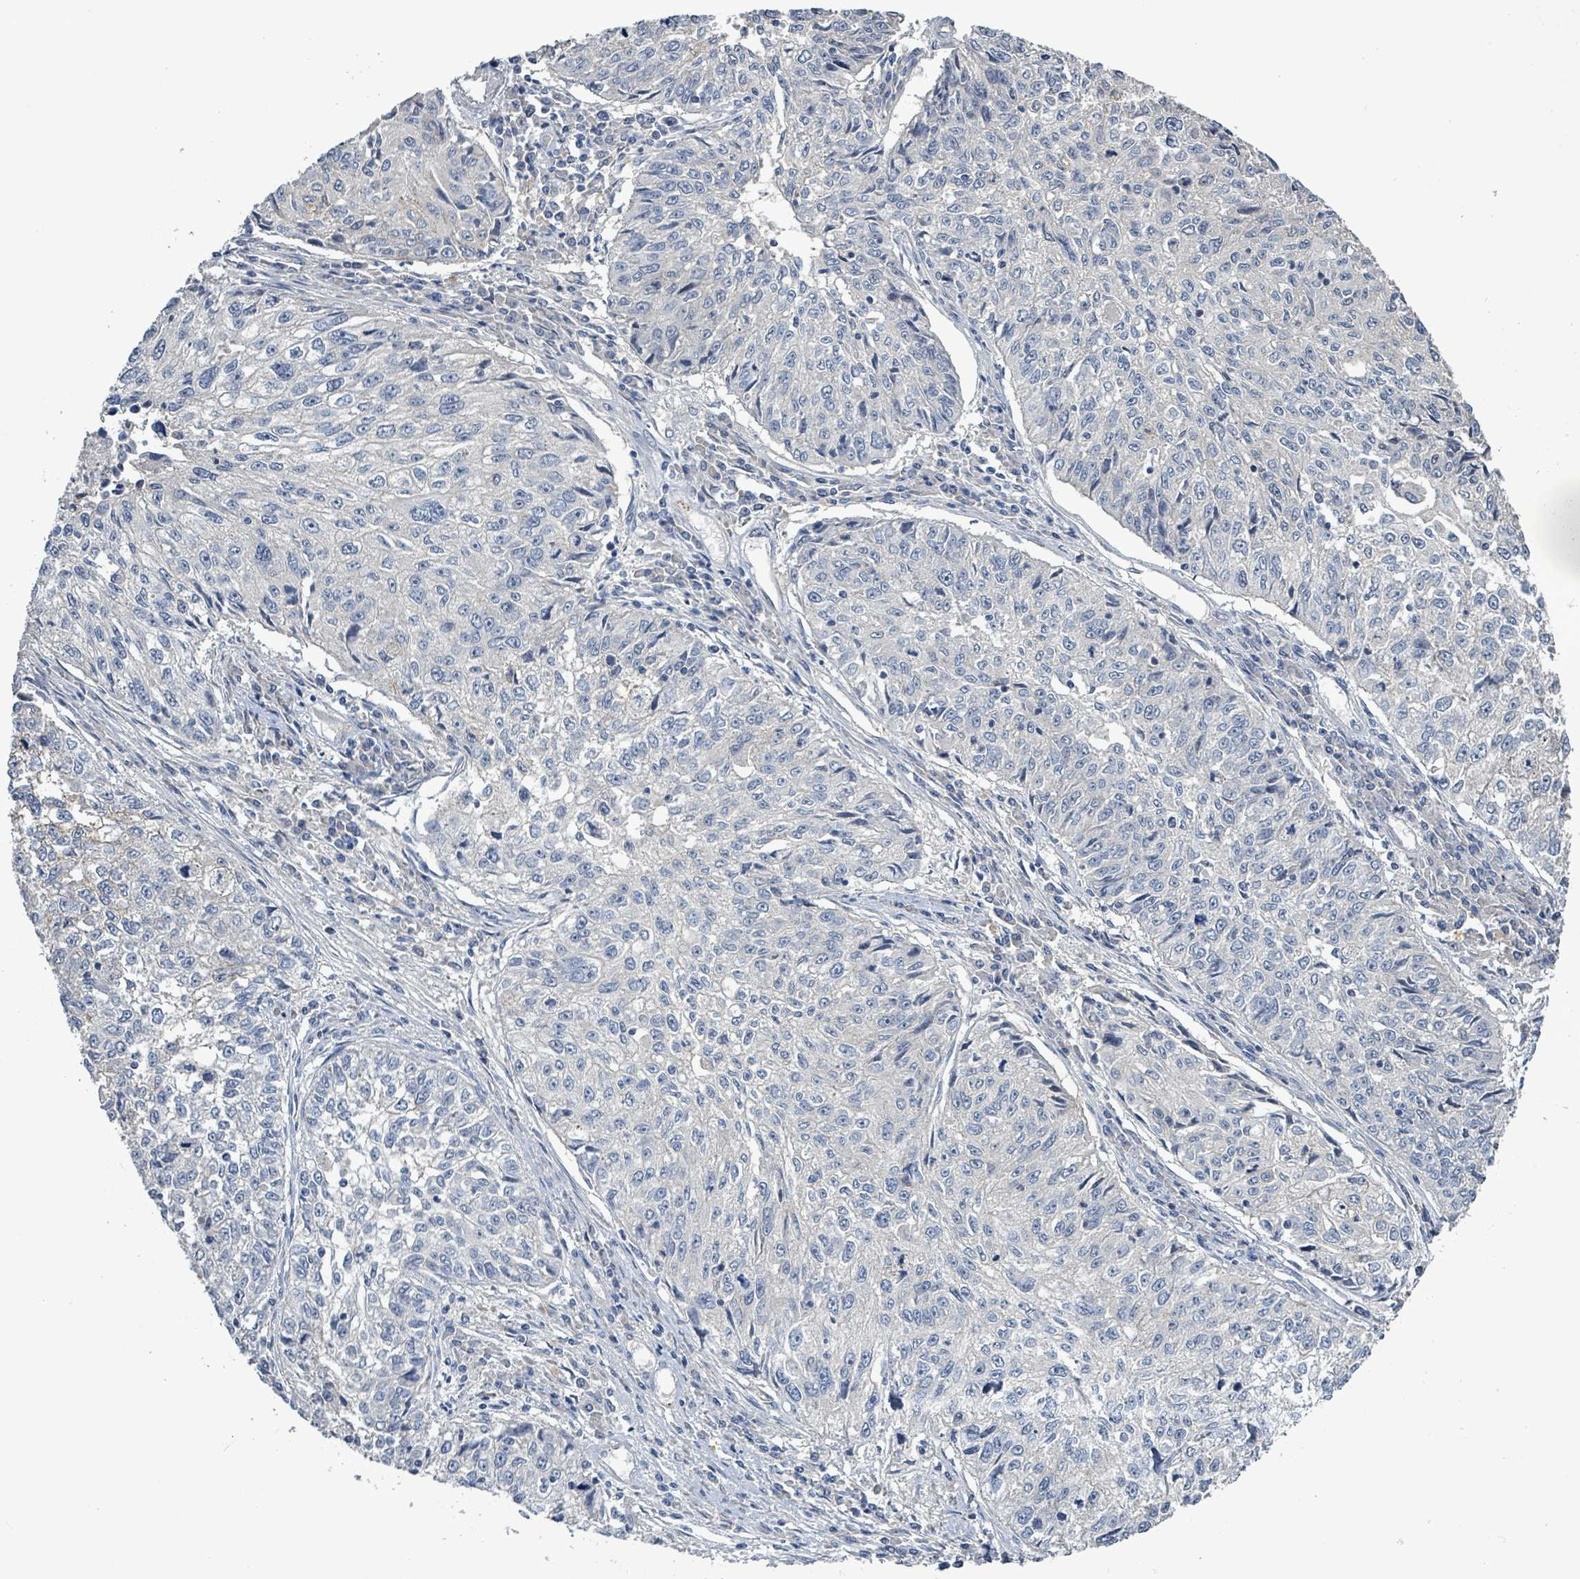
{"staining": {"intensity": "negative", "quantity": "none", "location": "none"}, "tissue": "cervical cancer", "cell_type": "Tumor cells", "image_type": "cancer", "snomed": [{"axis": "morphology", "description": "Squamous cell carcinoma, NOS"}, {"axis": "topography", "description": "Cervix"}], "caption": "Tumor cells show no significant staining in squamous cell carcinoma (cervical).", "gene": "KRAS", "patient": {"sex": "female", "age": 57}}